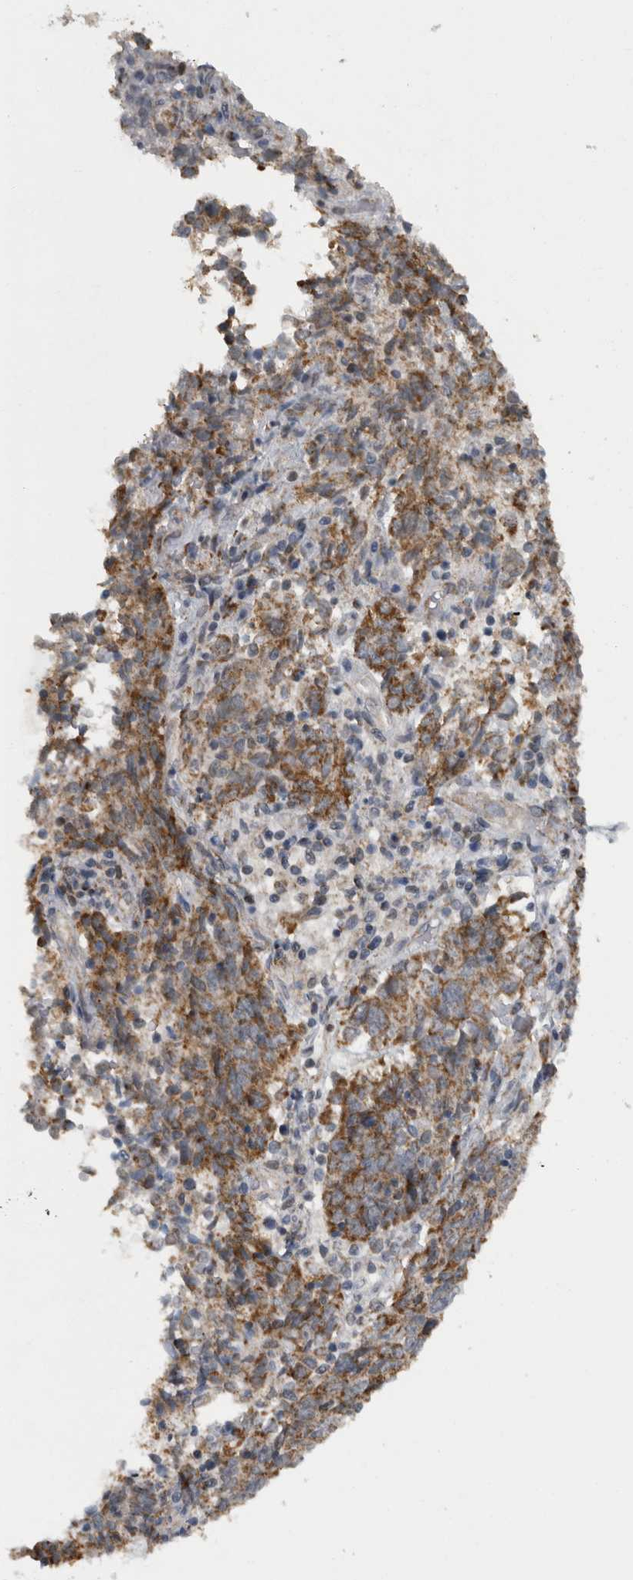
{"staining": {"intensity": "moderate", "quantity": ">75%", "location": "cytoplasmic/membranous"}, "tissue": "endometrial cancer", "cell_type": "Tumor cells", "image_type": "cancer", "snomed": [{"axis": "morphology", "description": "Adenocarcinoma, NOS"}, {"axis": "topography", "description": "Endometrium"}], "caption": "This is a histology image of immunohistochemistry staining of endometrial cancer (adenocarcinoma), which shows moderate expression in the cytoplasmic/membranous of tumor cells.", "gene": "OR2K2", "patient": {"sex": "female", "age": 80}}